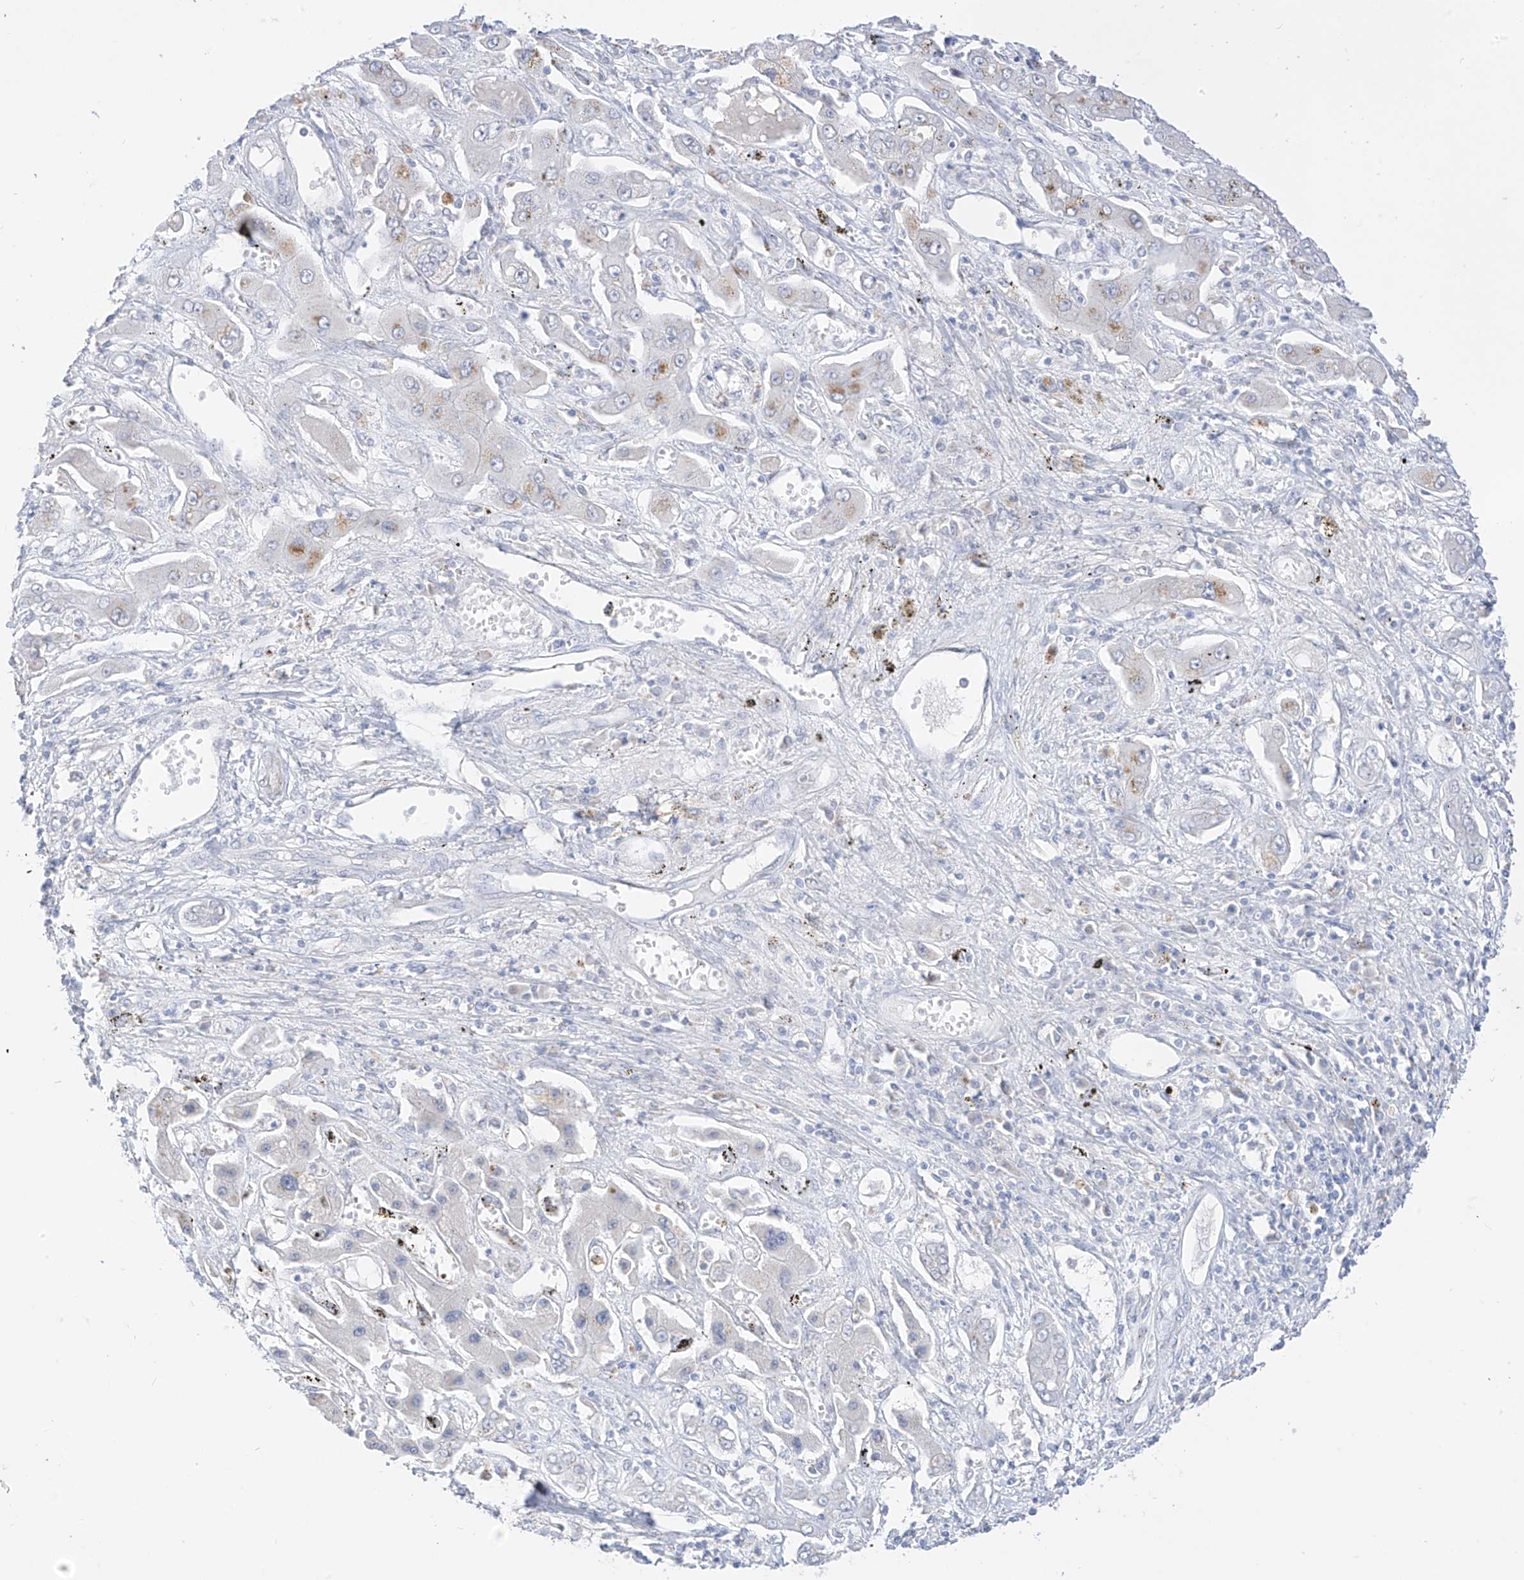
{"staining": {"intensity": "moderate", "quantity": "<25%", "location": "cytoplasmic/membranous"}, "tissue": "liver cancer", "cell_type": "Tumor cells", "image_type": "cancer", "snomed": [{"axis": "morphology", "description": "Cholangiocarcinoma"}, {"axis": "topography", "description": "Liver"}], "caption": "The image demonstrates a brown stain indicating the presence of a protein in the cytoplasmic/membranous of tumor cells in liver cancer.", "gene": "BARX2", "patient": {"sex": "male", "age": 67}}